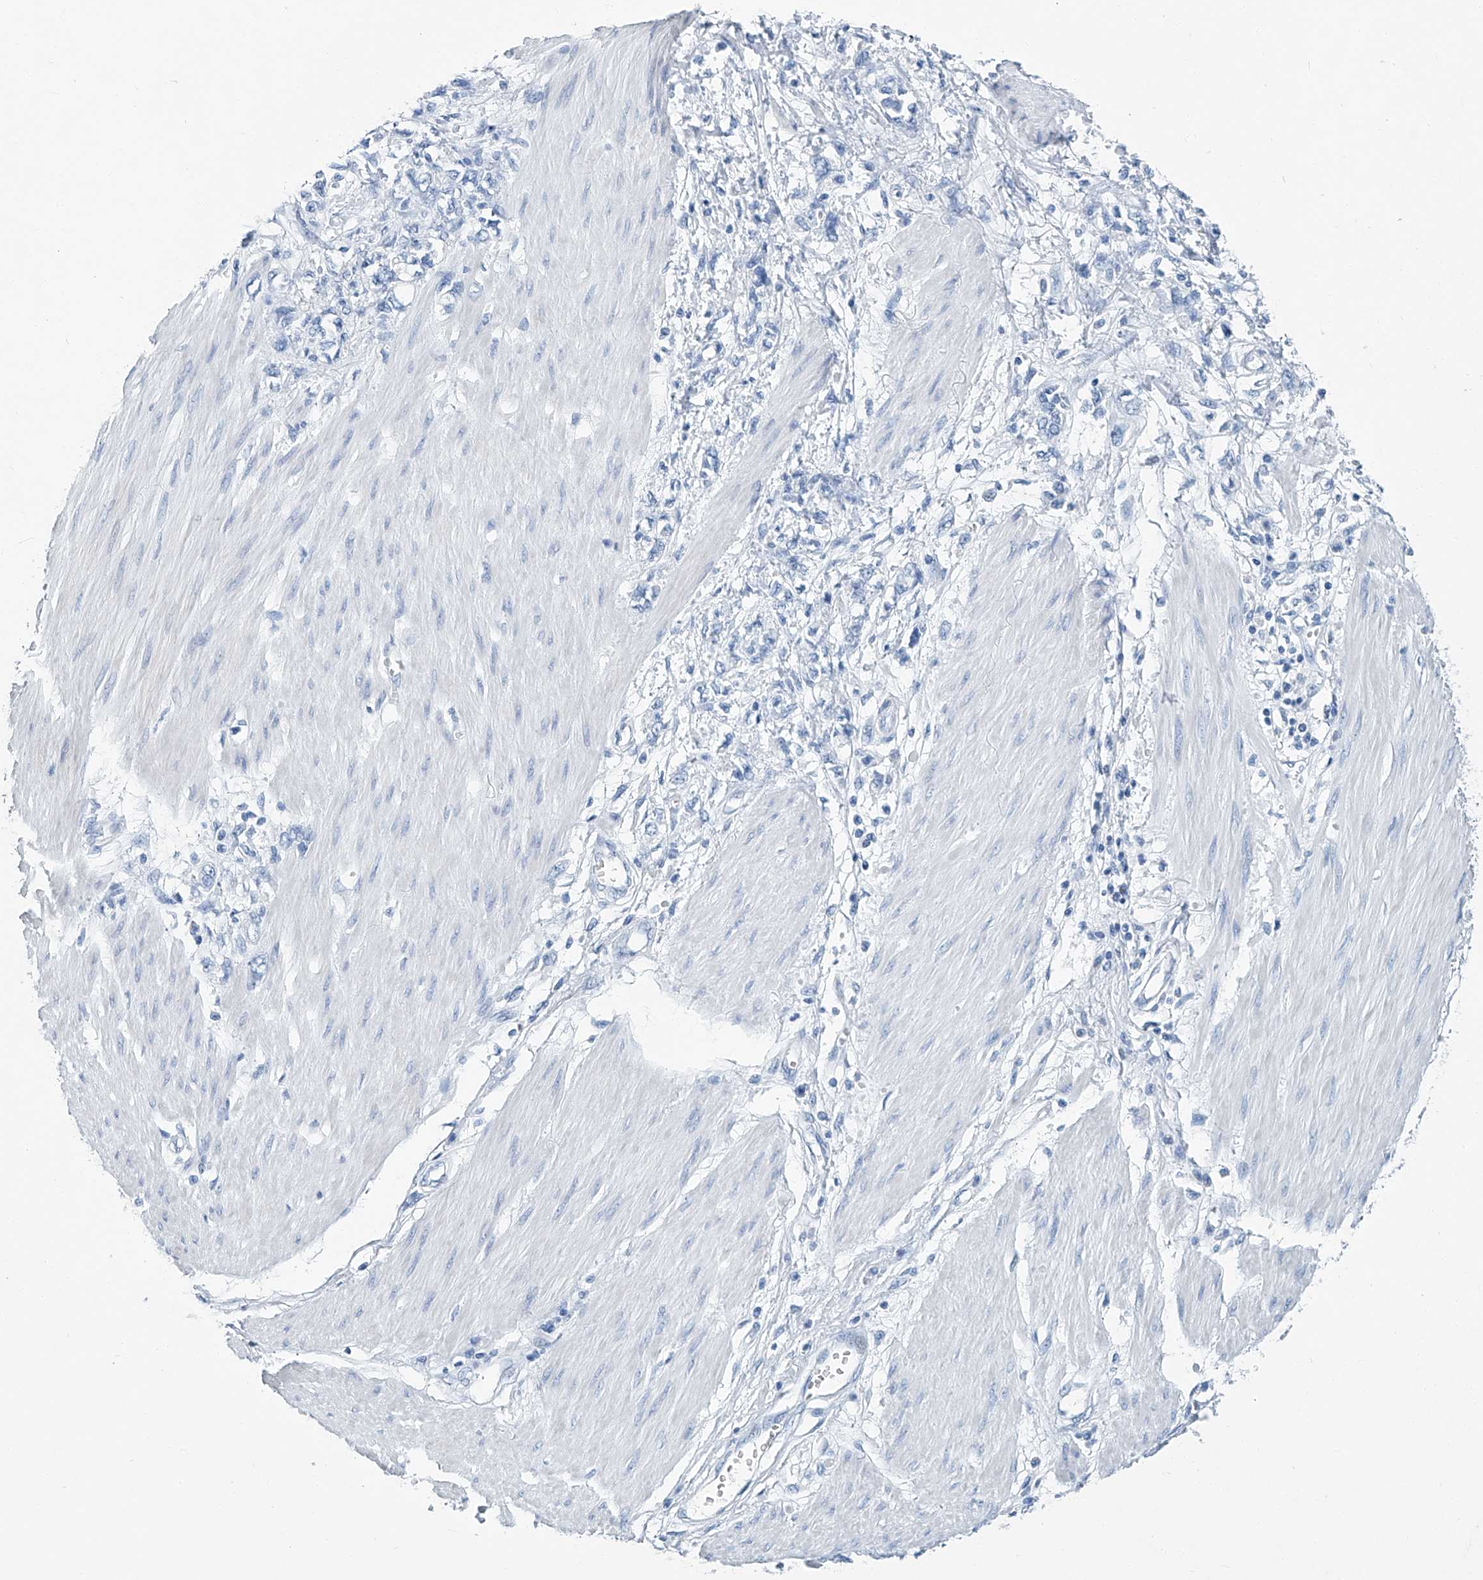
{"staining": {"intensity": "negative", "quantity": "none", "location": "none"}, "tissue": "stomach cancer", "cell_type": "Tumor cells", "image_type": "cancer", "snomed": [{"axis": "morphology", "description": "Adenocarcinoma, NOS"}, {"axis": "topography", "description": "Stomach"}], "caption": "Human adenocarcinoma (stomach) stained for a protein using immunohistochemistry (IHC) shows no expression in tumor cells.", "gene": "CYP2A7", "patient": {"sex": "female", "age": 76}}